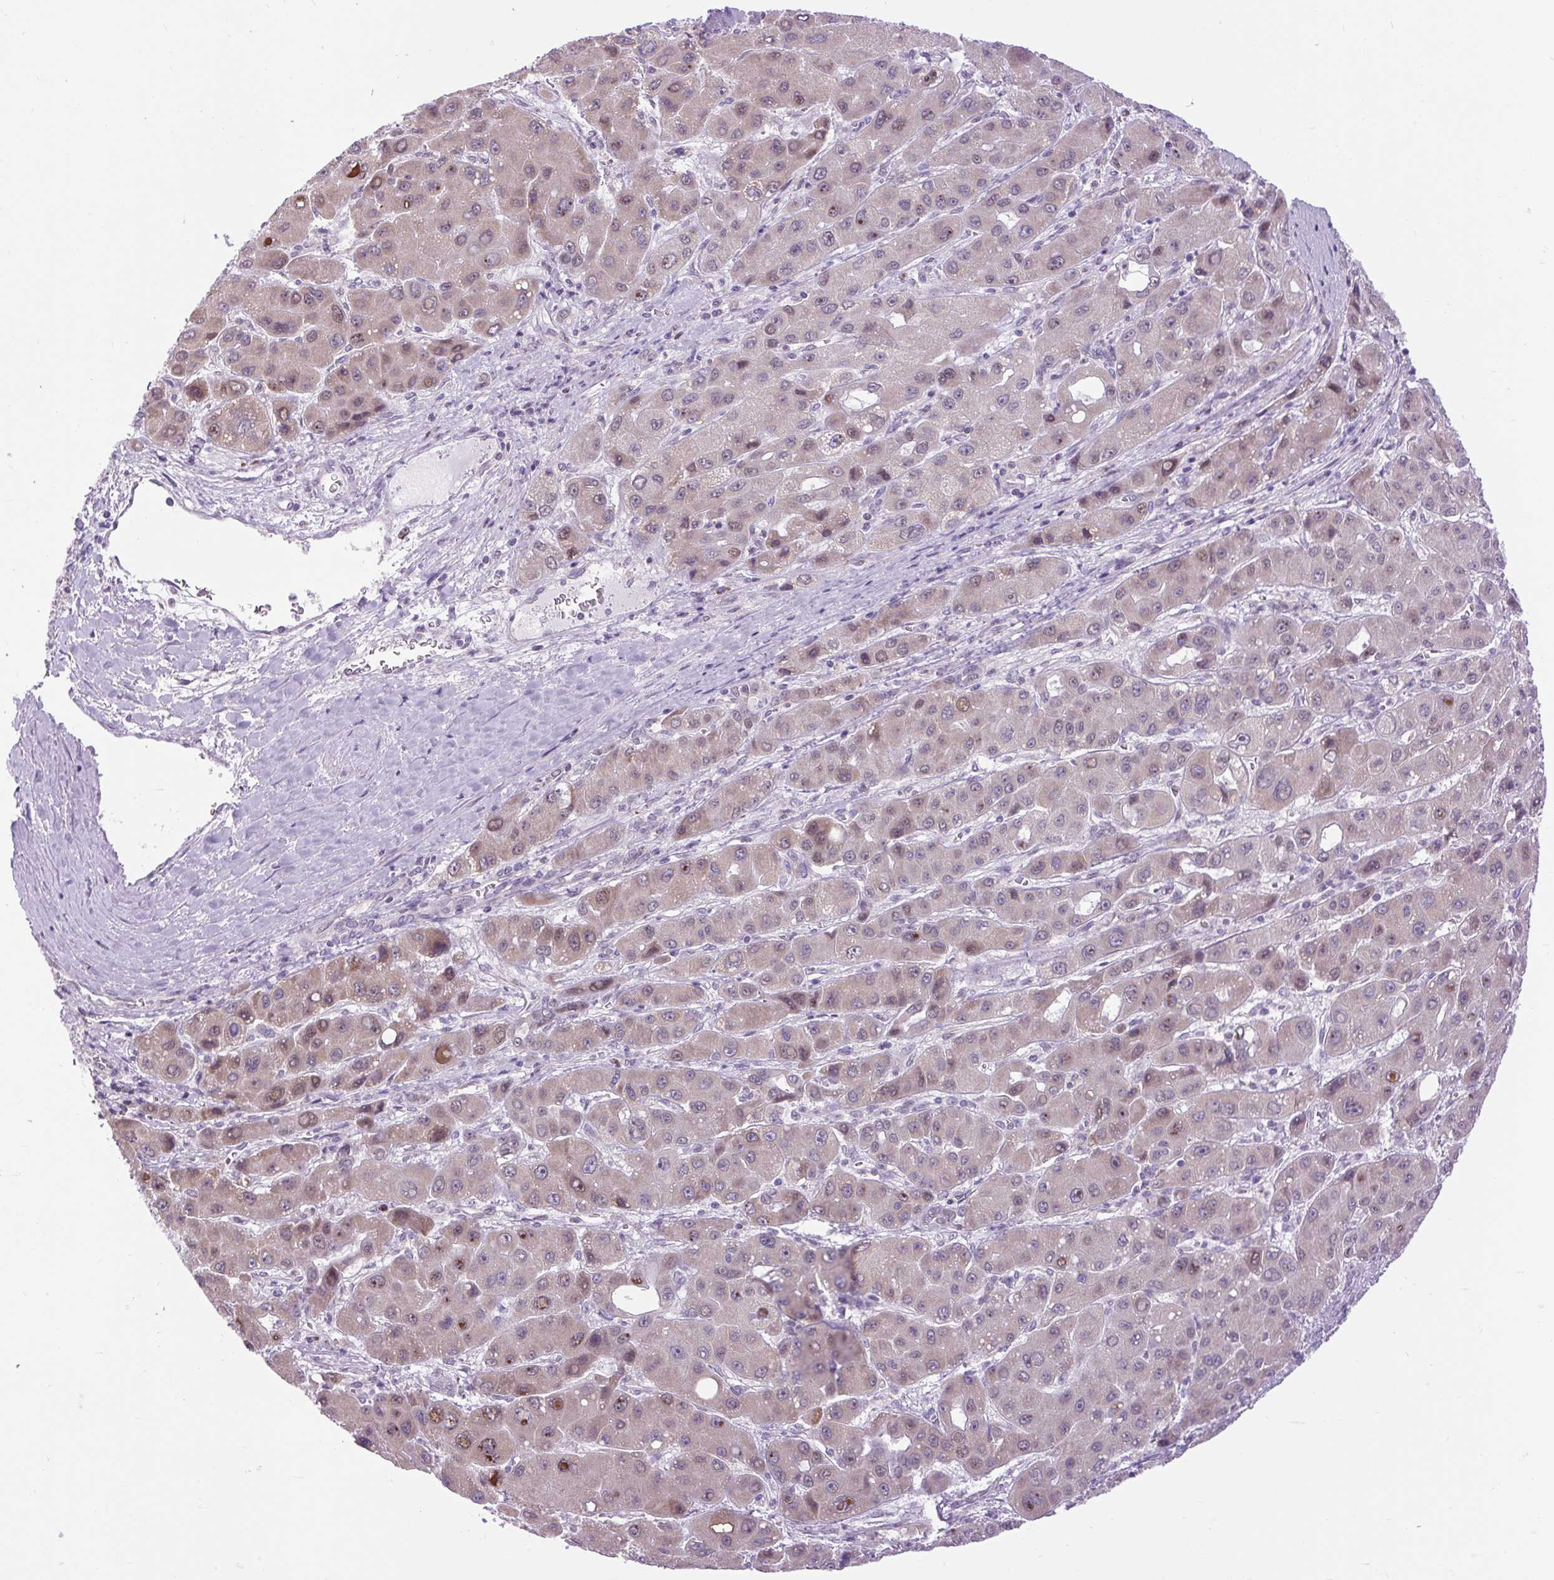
{"staining": {"intensity": "weak", "quantity": "25%-75%", "location": "cytoplasmic/membranous,nuclear"}, "tissue": "liver cancer", "cell_type": "Tumor cells", "image_type": "cancer", "snomed": [{"axis": "morphology", "description": "Carcinoma, Hepatocellular, NOS"}, {"axis": "topography", "description": "Liver"}], "caption": "A micrograph showing weak cytoplasmic/membranous and nuclear expression in about 25%-75% of tumor cells in liver cancer (hepatocellular carcinoma), as visualized by brown immunohistochemical staining.", "gene": "SCO2", "patient": {"sex": "male", "age": 55}}